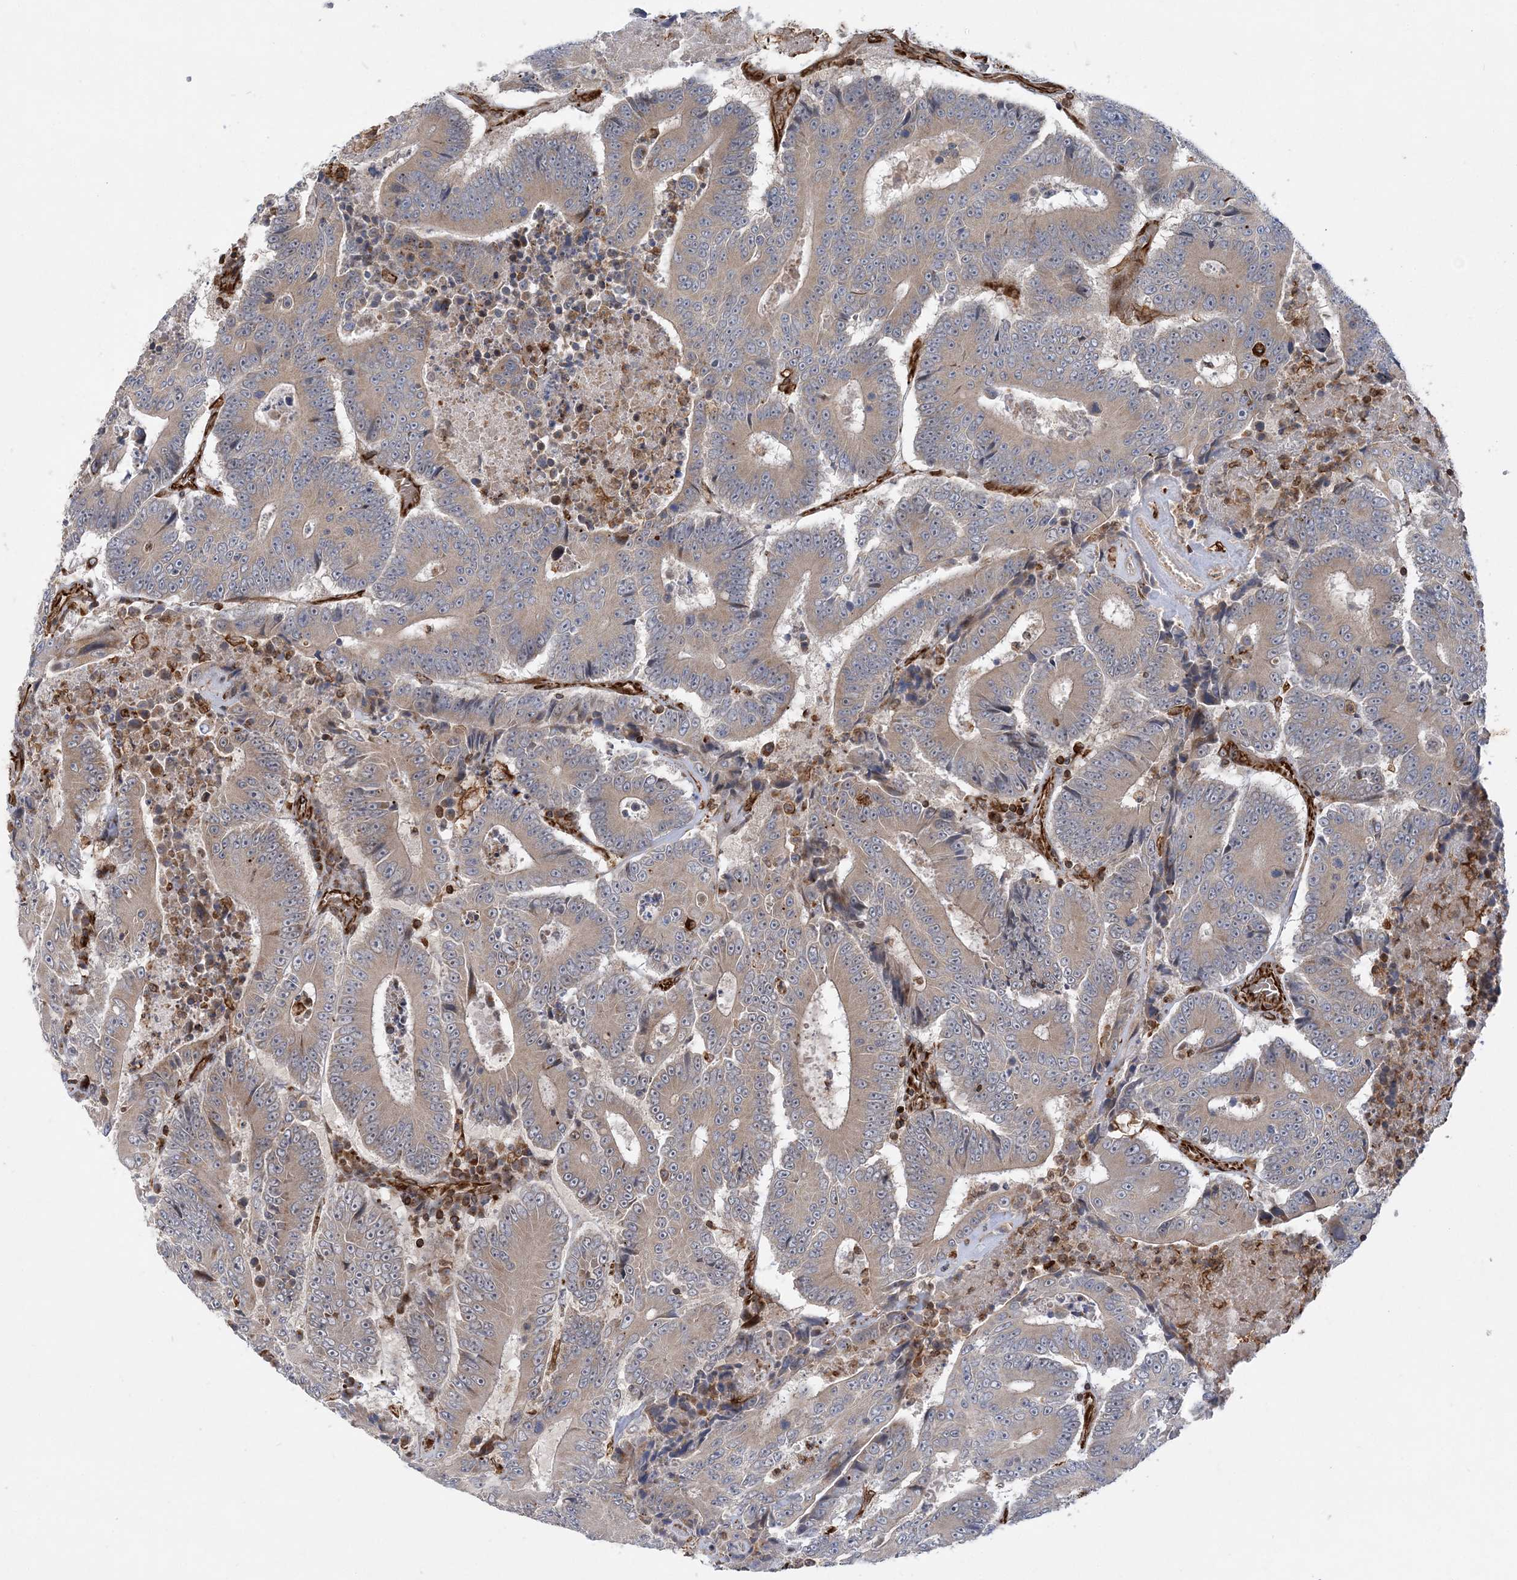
{"staining": {"intensity": "weak", "quantity": ">75%", "location": "cytoplasmic/membranous"}, "tissue": "colorectal cancer", "cell_type": "Tumor cells", "image_type": "cancer", "snomed": [{"axis": "morphology", "description": "Adenocarcinoma, NOS"}, {"axis": "topography", "description": "Colon"}], "caption": "Tumor cells reveal weak cytoplasmic/membranous staining in approximately >75% of cells in colorectal cancer. Using DAB (3,3'-diaminobenzidine) (brown) and hematoxylin (blue) stains, captured at high magnification using brightfield microscopy.", "gene": "FAM114A2", "patient": {"sex": "male", "age": 83}}